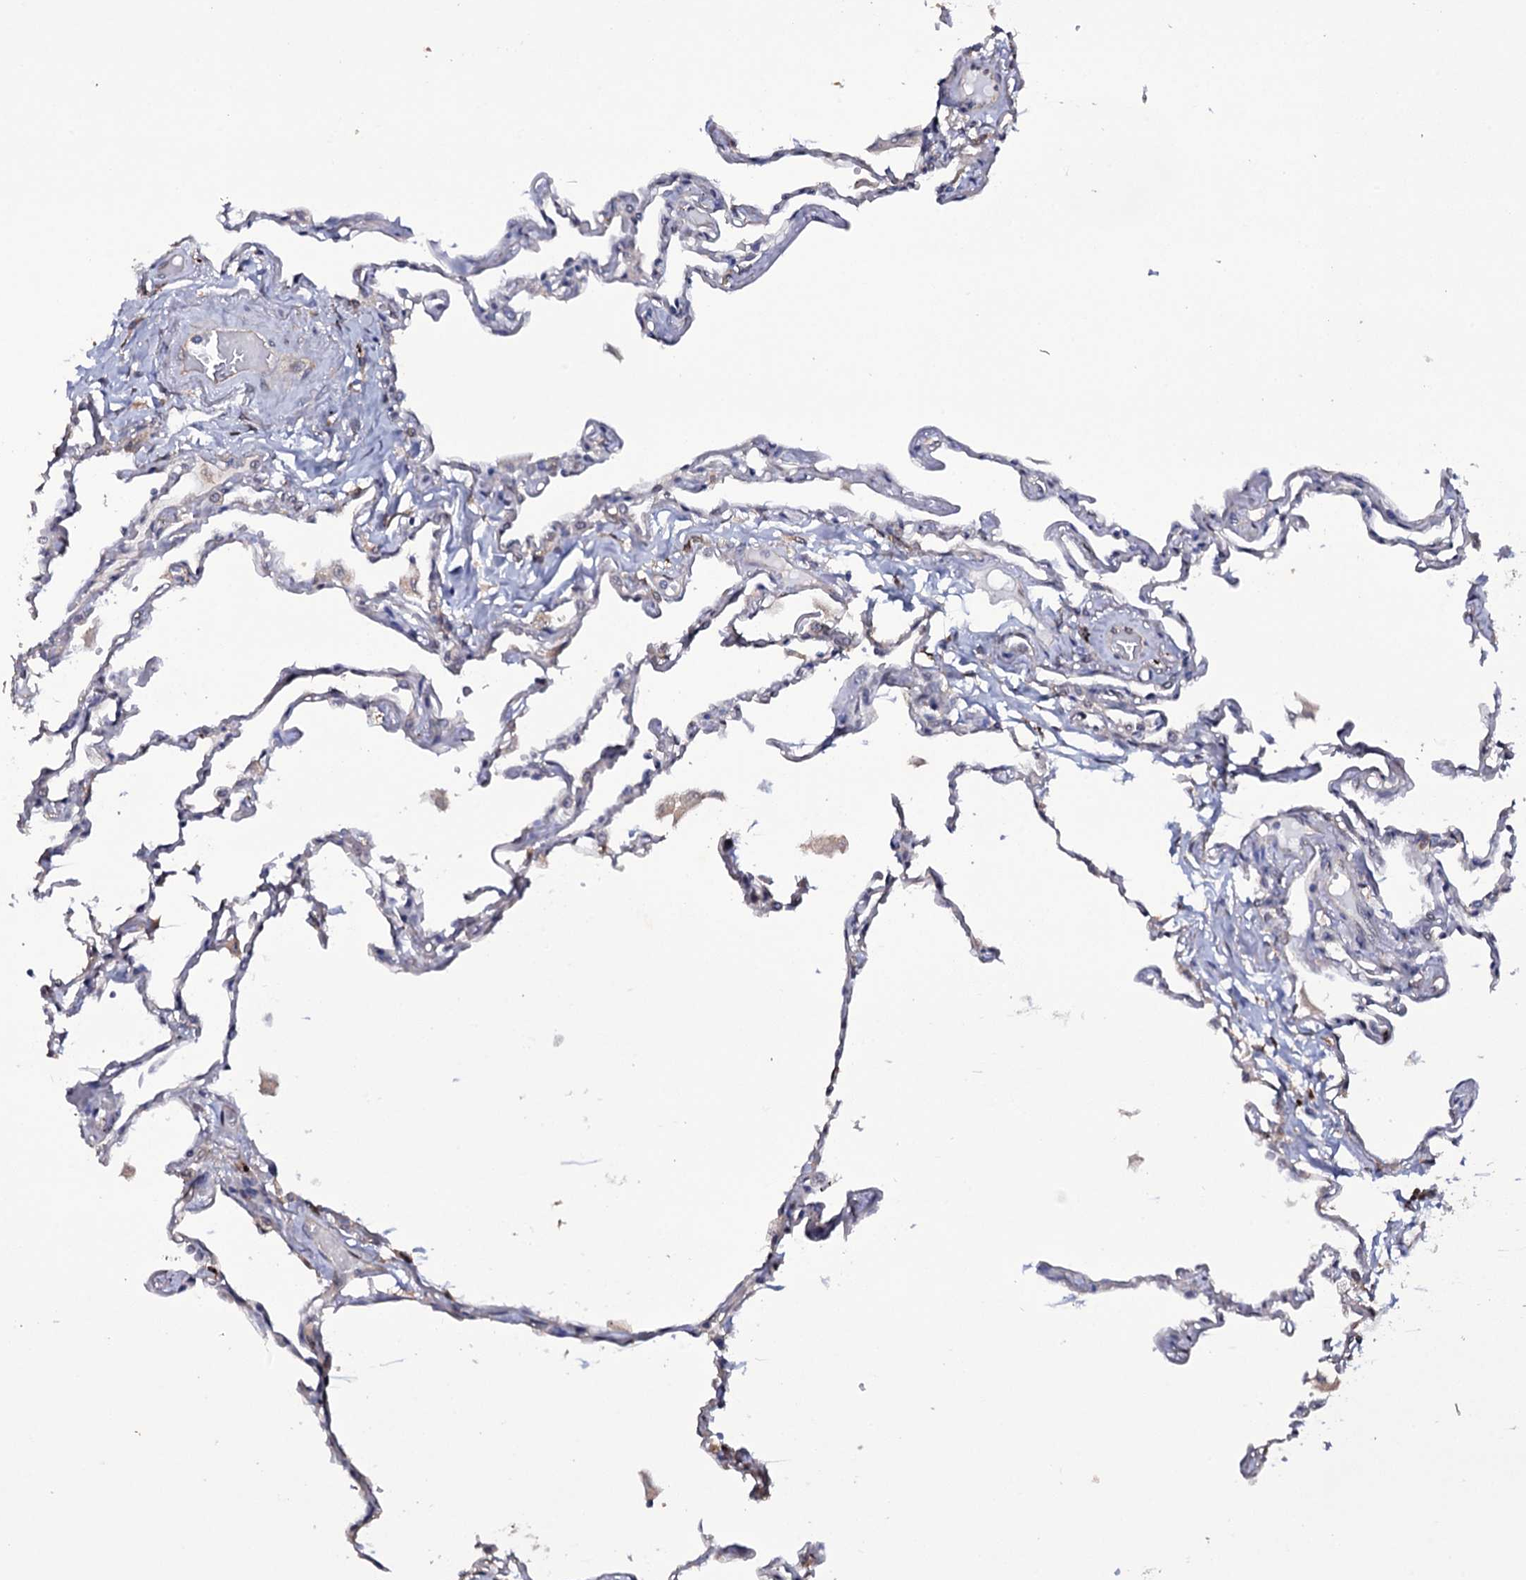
{"staining": {"intensity": "weak", "quantity": "25%-75%", "location": "cytoplasmic/membranous"}, "tissue": "lung", "cell_type": "Alveolar cells", "image_type": "normal", "snomed": [{"axis": "morphology", "description": "Normal tissue, NOS"}, {"axis": "topography", "description": "Lung"}], "caption": "Alveolar cells show low levels of weak cytoplasmic/membranous staining in about 25%-75% of cells in benign lung.", "gene": "CRYL1", "patient": {"sex": "female", "age": 67}}